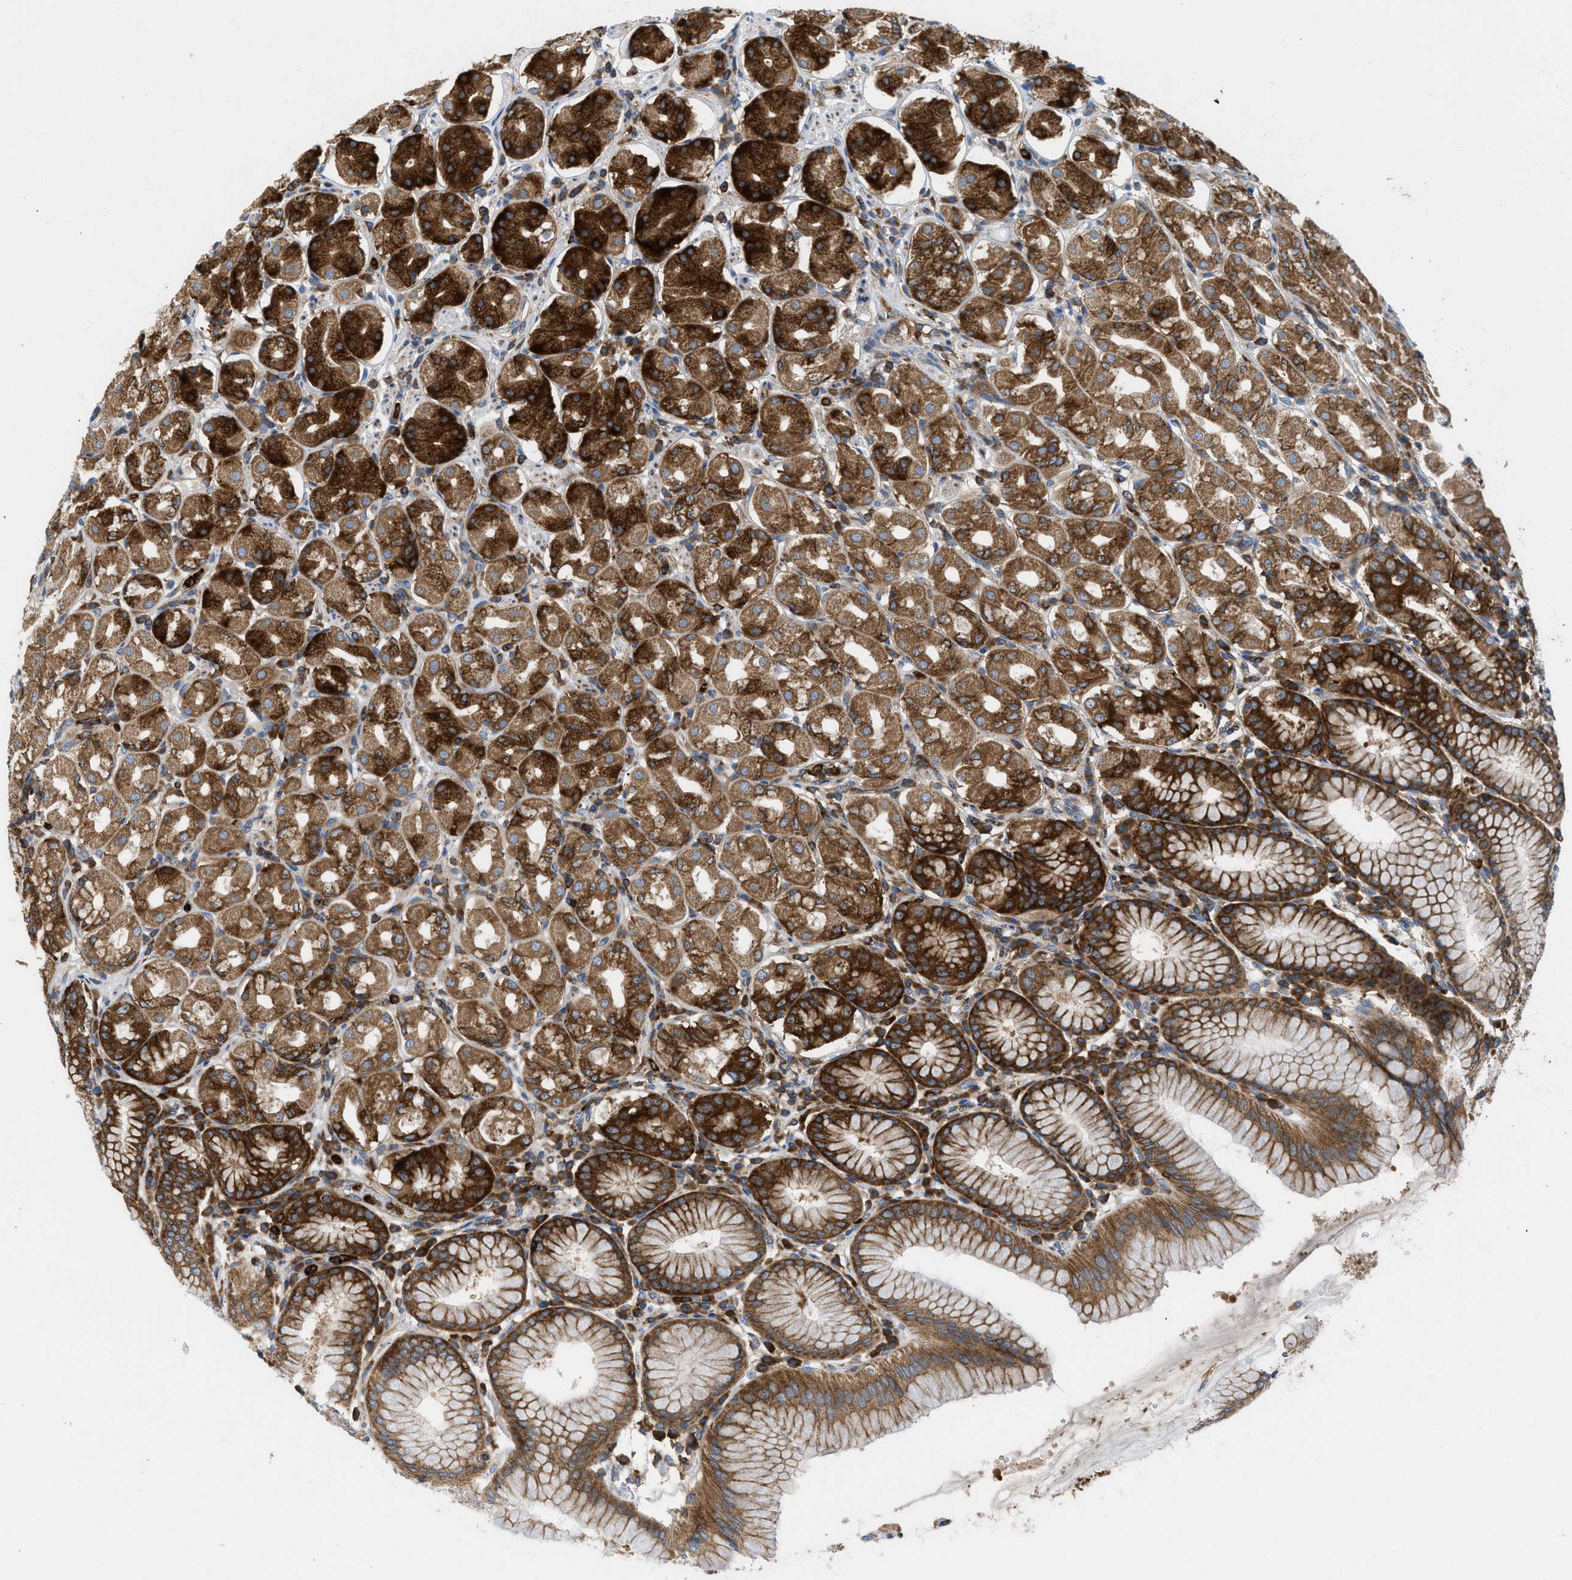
{"staining": {"intensity": "strong", "quantity": ">75%", "location": "cytoplasmic/membranous"}, "tissue": "stomach", "cell_type": "Glandular cells", "image_type": "normal", "snomed": [{"axis": "morphology", "description": "Normal tissue, NOS"}, {"axis": "topography", "description": "Stomach"}, {"axis": "topography", "description": "Stomach, lower"}], "caption": "The micrograph displays immunohistochemical staining of normal stomach. There is strong cytoplasmic/membranous expression is present in about >75% of glandular cells.", "gene": "GPAT4", "patient": {"sex": "female", "age": 56}}